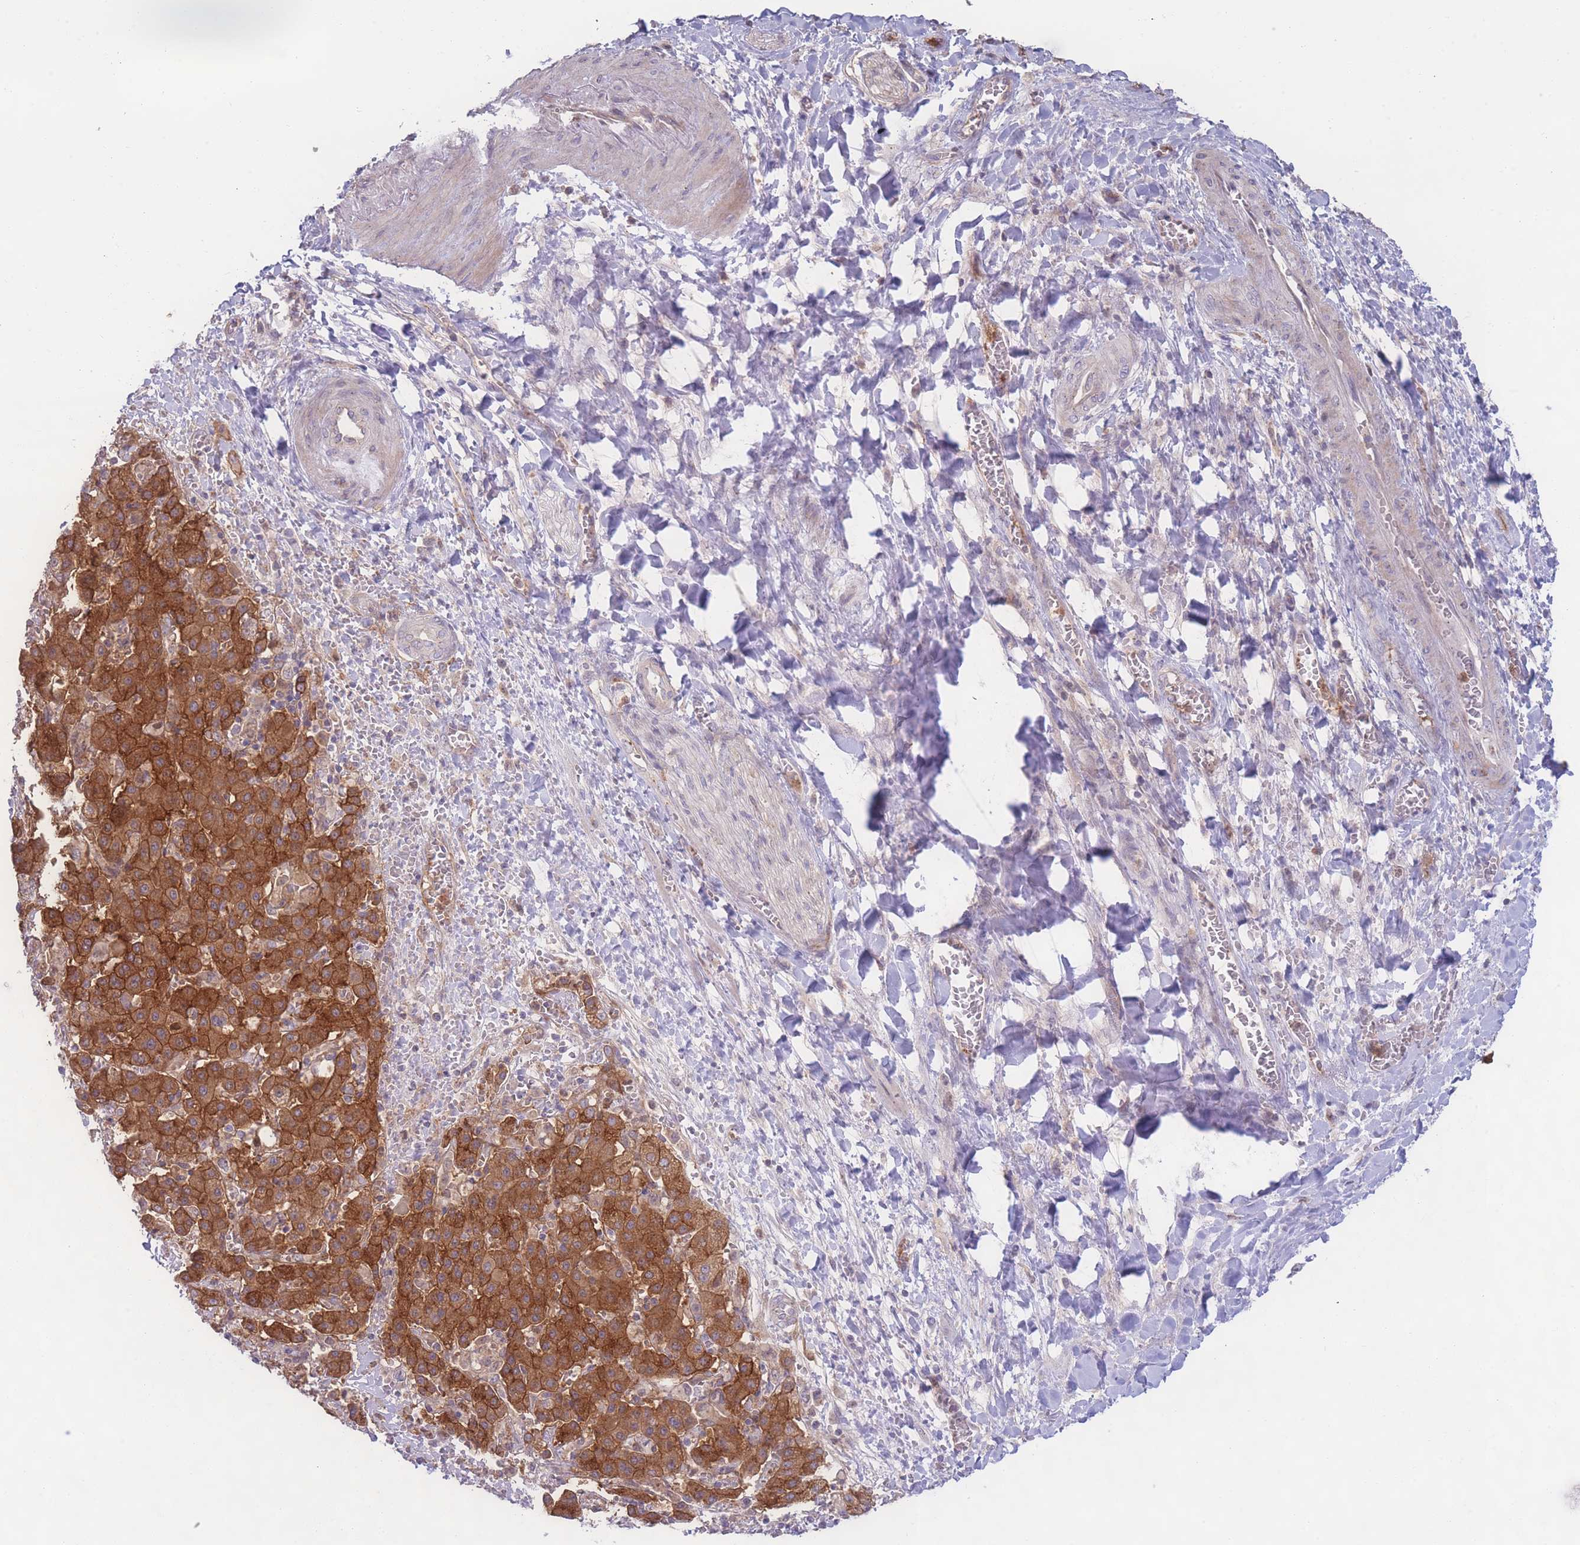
{"staining": {"intensity": "strong", "quantity": ">75%", "location": "cytoplasmic/membranous"}, "tissue": "liver cancer", "cell_type": "Tumor cells", "image_type": "cancer", "snomed": [{"axis": "morphology", "description": "Cholangiocarcinoma"}, {"axis": "topography", "description": "Liver"}], "caption": "Protein staining of cholangiocarcinoma (liver) tissue exhibits strong cytoplasmic/membranous positivity in approximately >75% of tumor cells.", "gene": "STEAP3", "patient": {"sex": "female", "age": 52}}